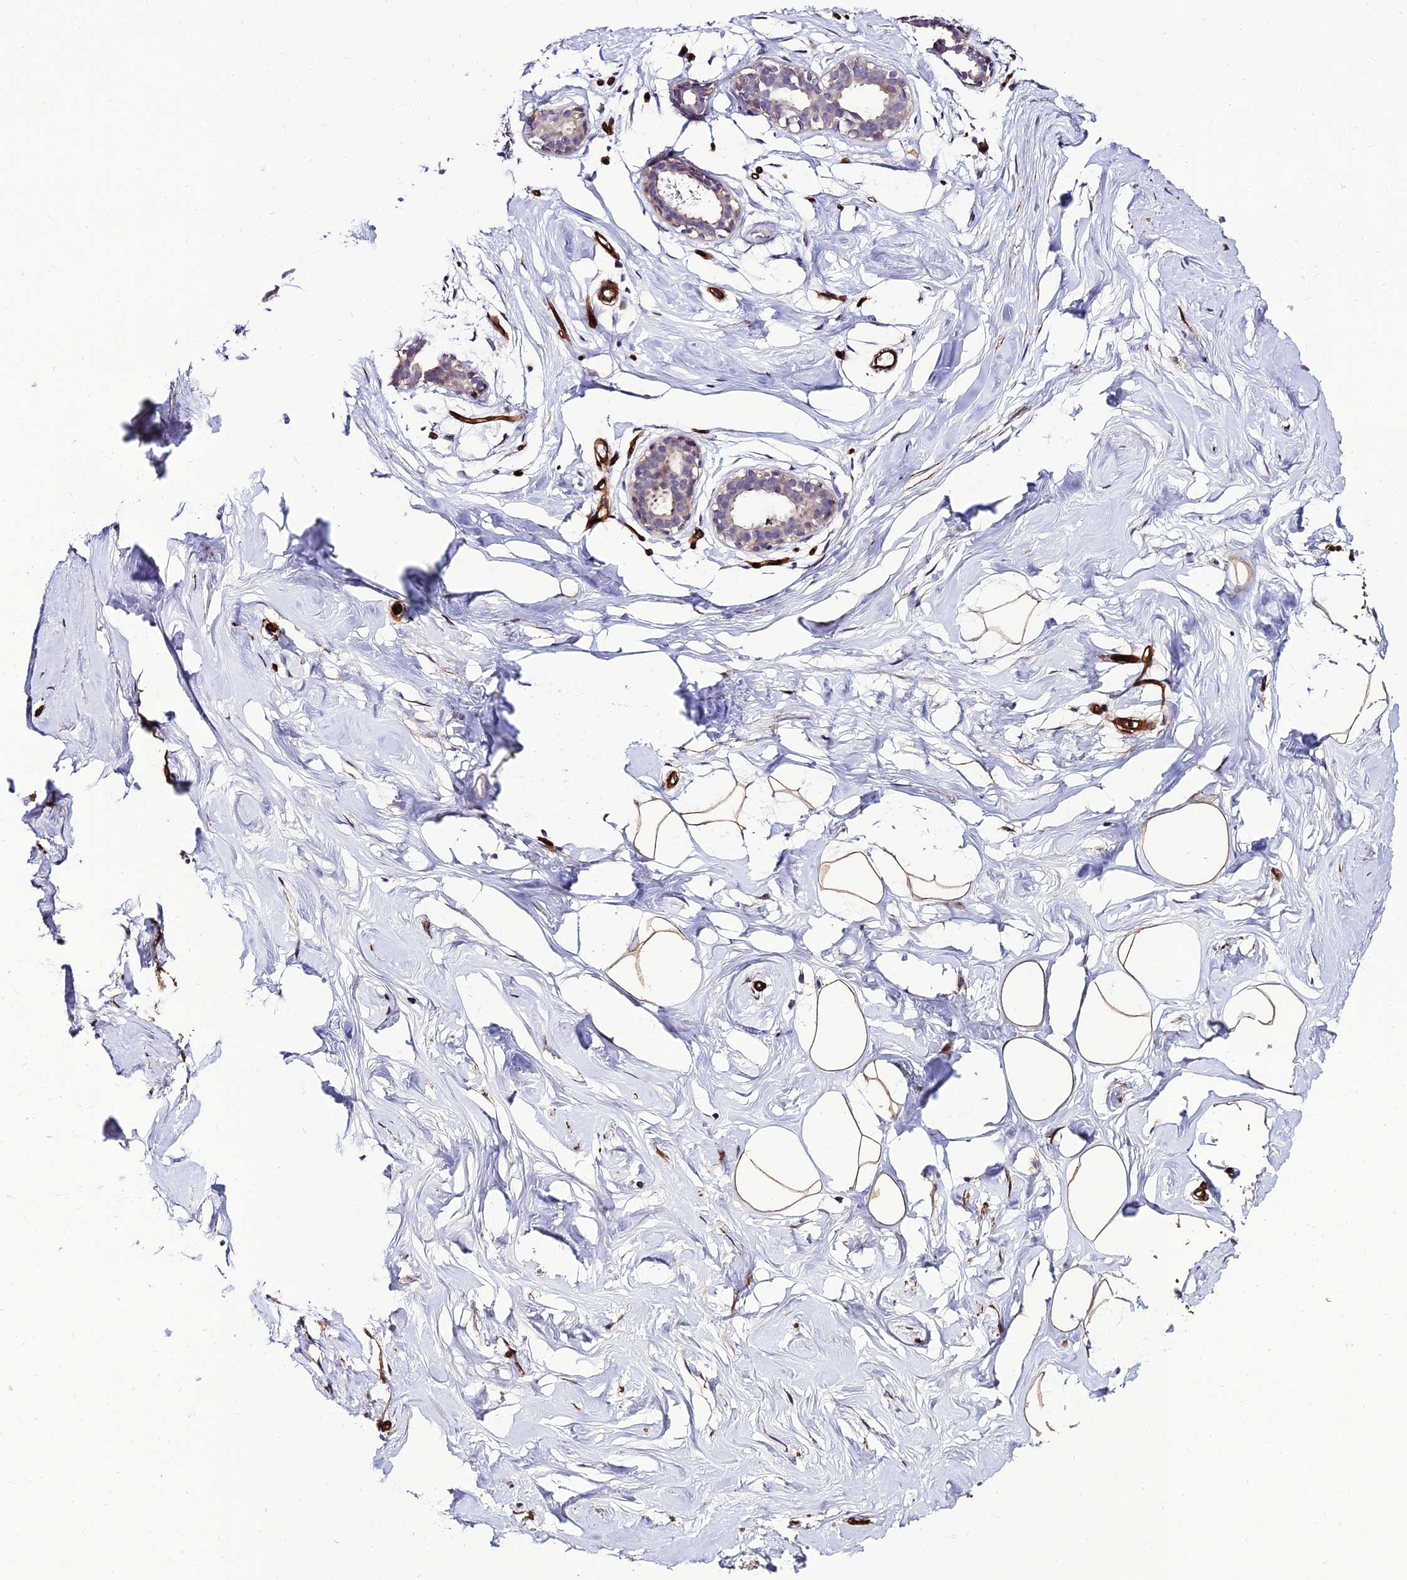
{"staining": {"intensity": "strong", "quantity": ">75%", "location": "cytoplasmic/membranous"}, "tissue": "breast", "cell_type": "Adipocytes", "image_type": "normal", "snomed": [{"axis": "morphology", "description": "Normal tissue, NOS"}, {"axis": "morphology", "description": "Adenoma, NOS"}, {"axis": "topography", "description": "Breast"}], "caption": "Brown immunohistochemical staining in unremarkable human breast shows strong cytoplasmic/membranous staining in approximately >75% of adipocytes.", "gene": "ALDH3B2", "patient": {"sex": "female", "age": 23}}